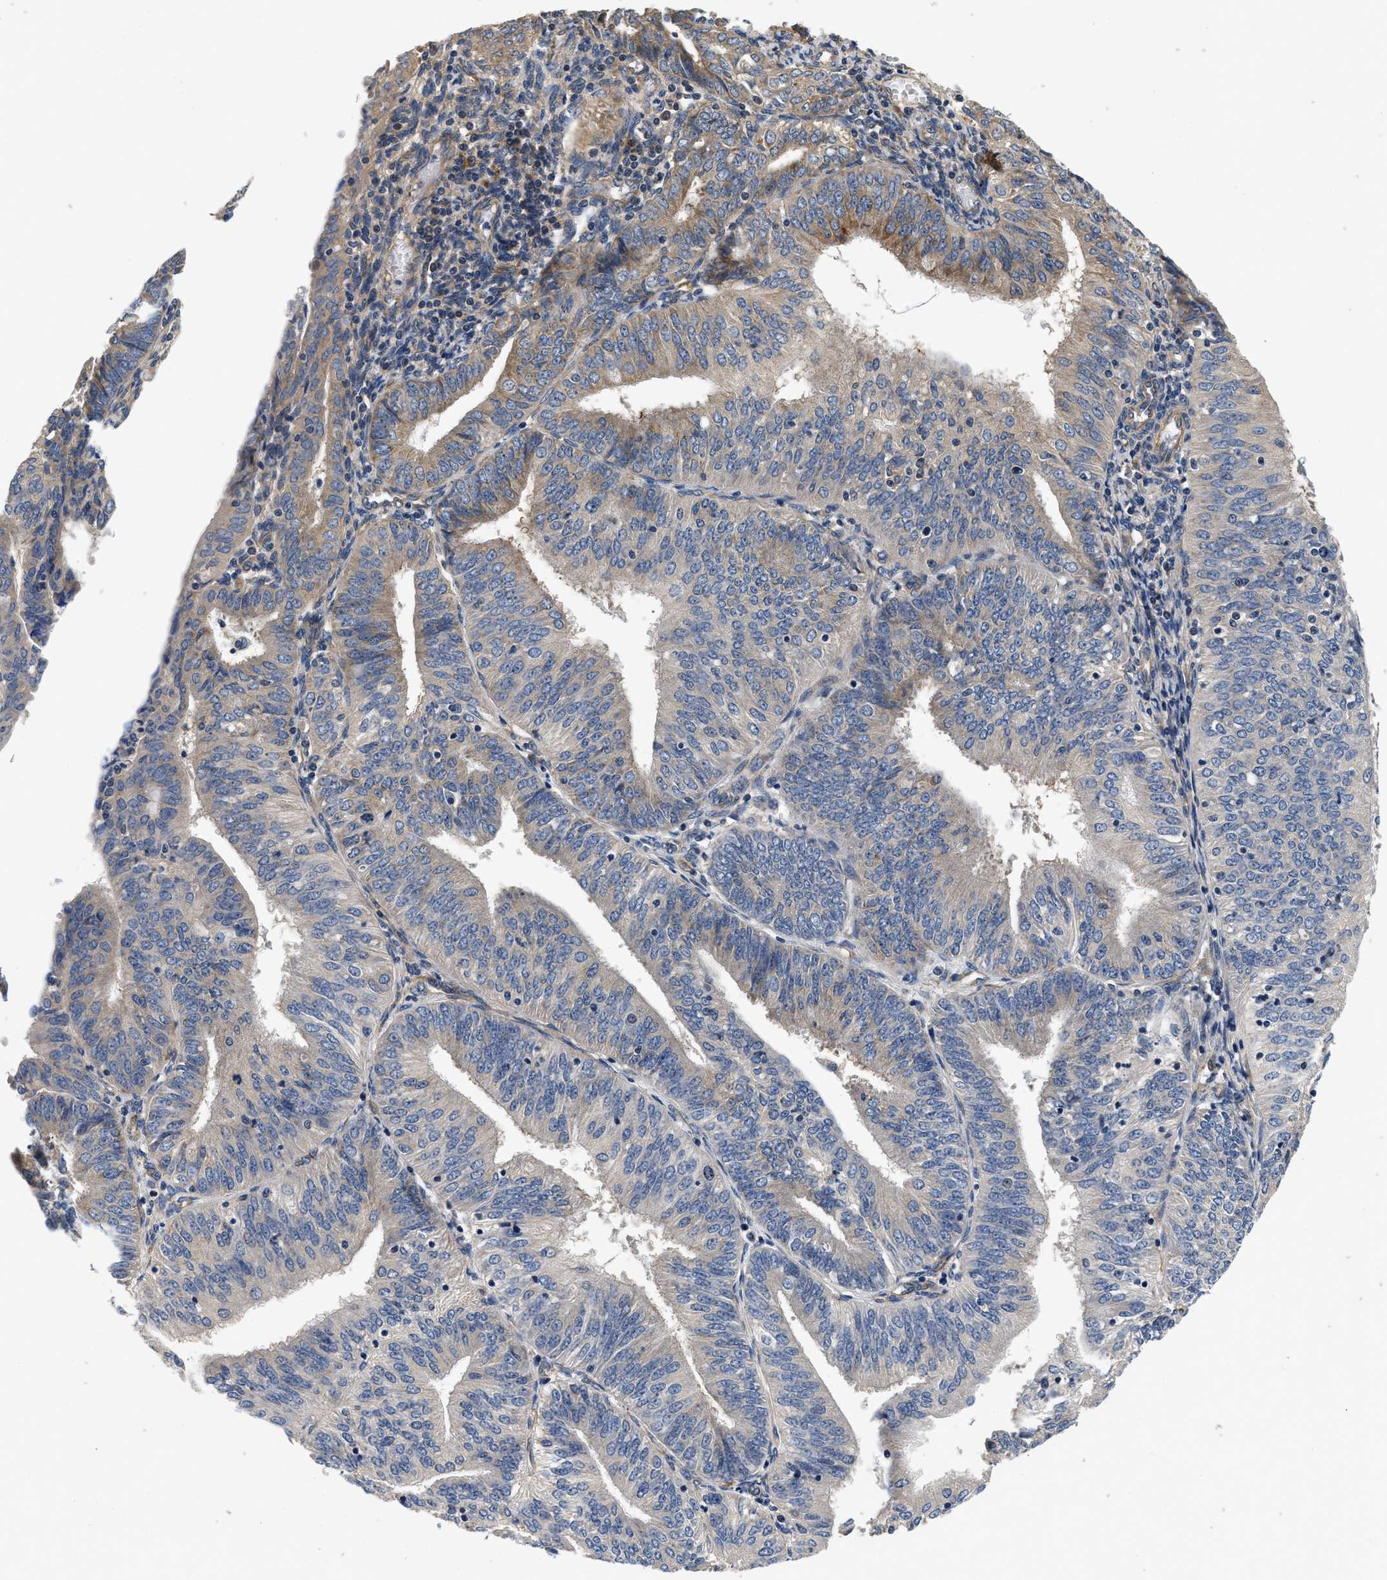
{"staining": {"intensity": "moderate", "quantity": "25%-75%", "location": "cytoplasmic/membranous"}, "tissue": "endometrial cancer", "cell_type": "Tumor cells", "image_type": "cancer", "snomed": [{"axis": "morphology", "description": "Adenocarcinoma, NOS"}, {"axis": "topography", "description": "Endometrium"}], "caption": "Protein staining reveals moderate cytoplasmic/membranous positivity in approximately 25%-75% of tumor cells in endometrial adenocarcinoma. (IHC, brightfield microscopy, high magnification).", "gene": "NME6", "patient": {"sex": "female", "age": 58}}